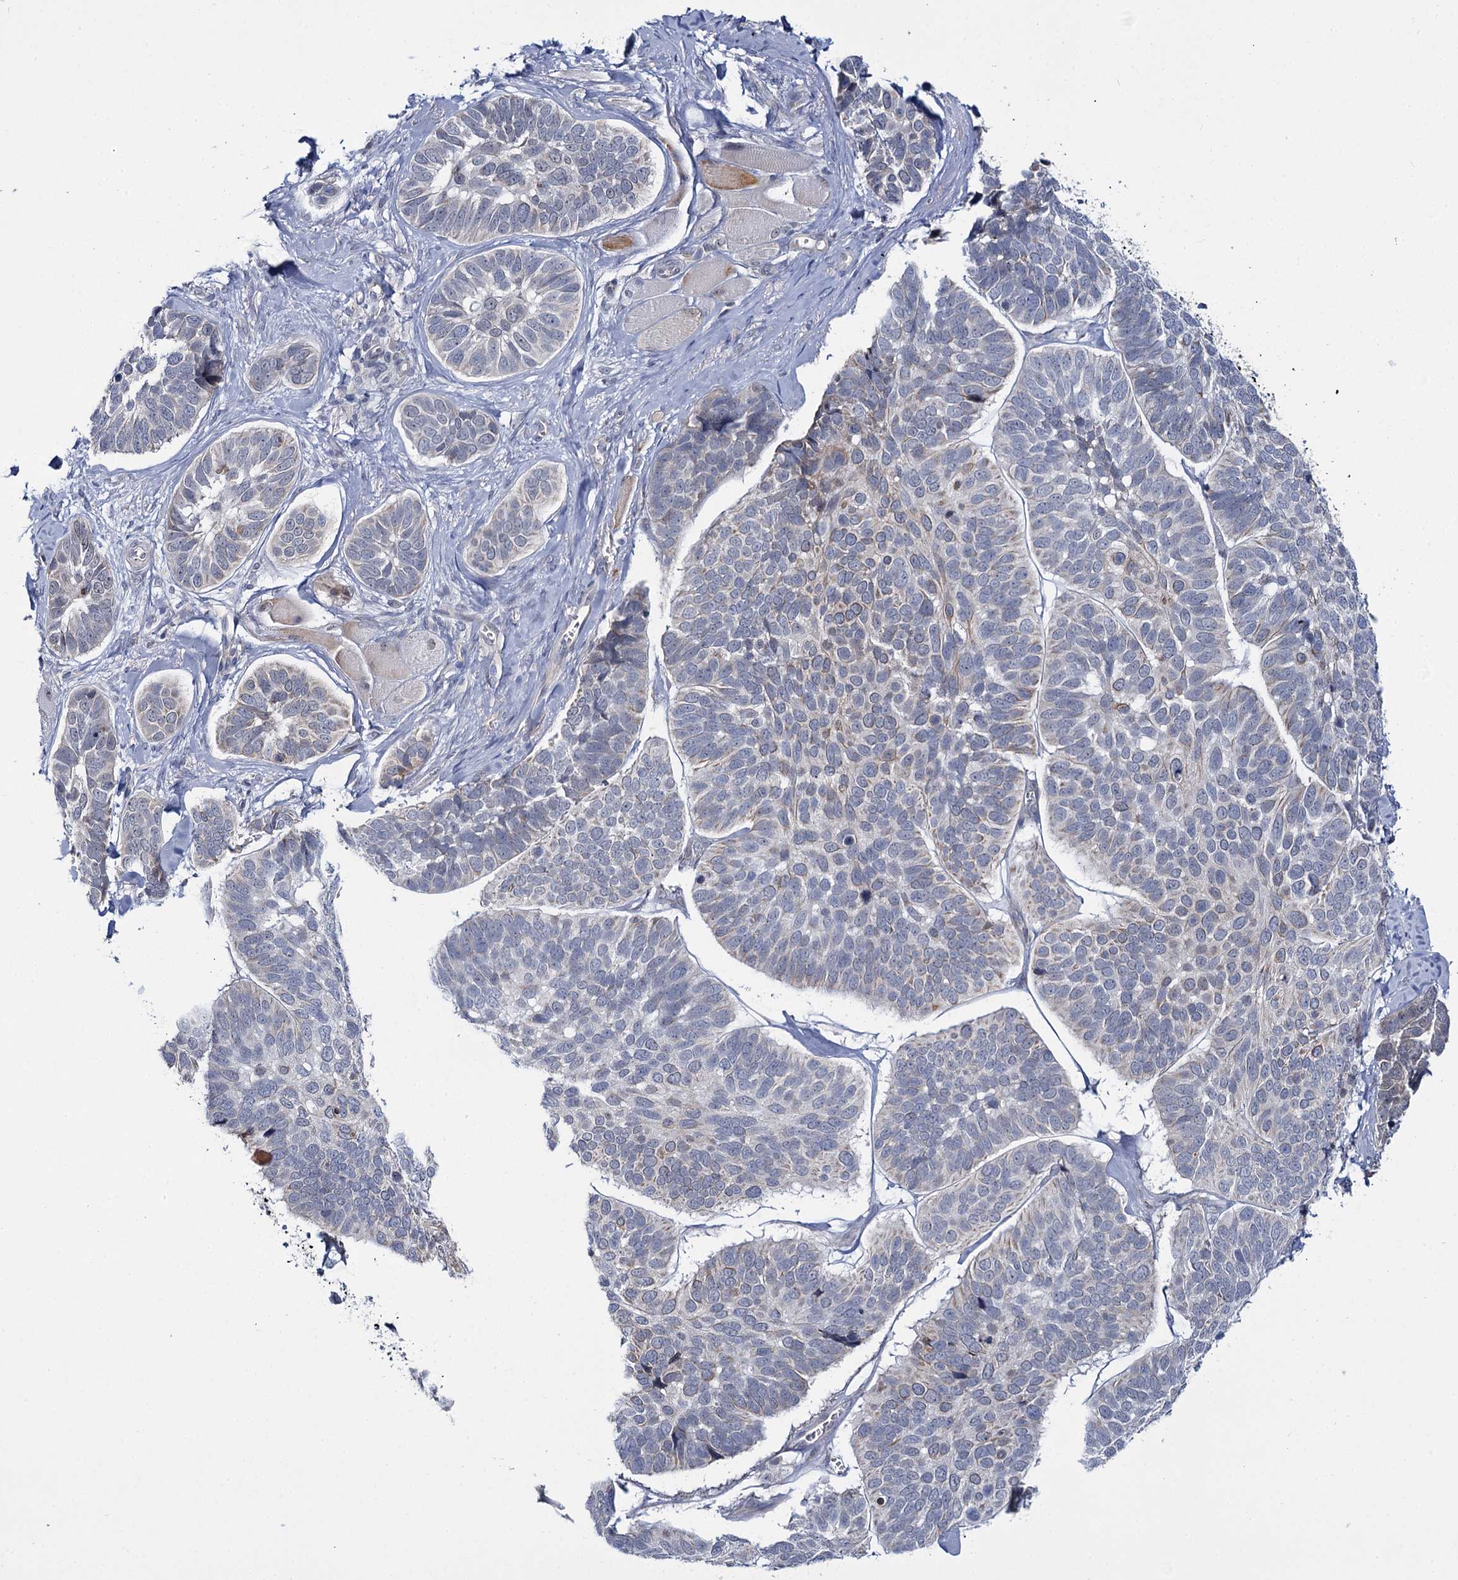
{"staining": {"intensity": "negative", "quantity": "none", "location": "none"}, "tissue": "skin cancer", "cell_type": "Tumor cells", "image_type": "cancer", "snomed": [{"axis": "morphology", "description": "Basal cell carcinoma"}, {"axis": "topography", "description": "Skin"}], "caption": "The histopathology image reveals no staining of tumor cells in skin cancer (basal cell carcinoma).", "gene": "MBLAC2", "patient": {"sex": "male", "age": 62}}